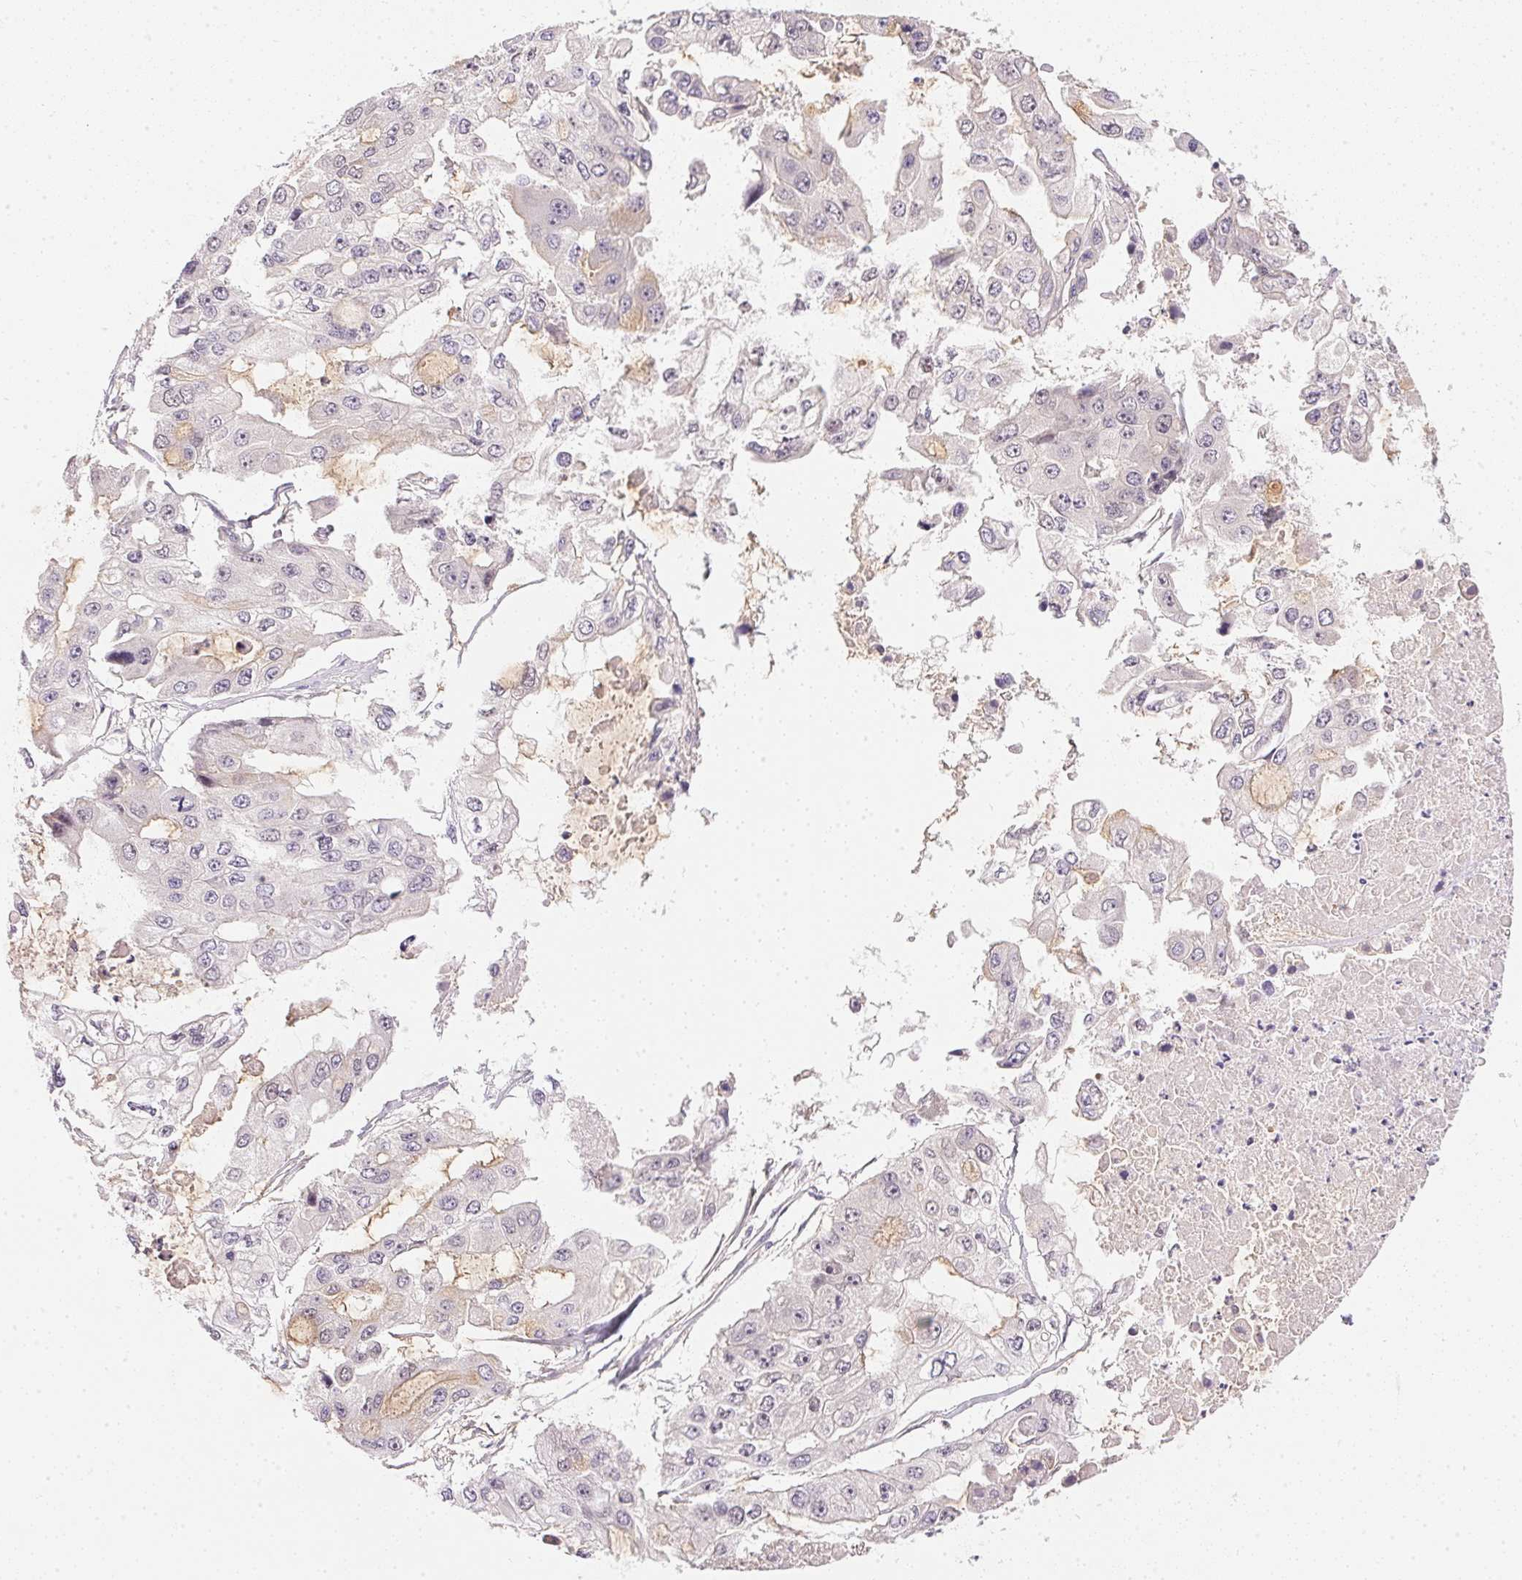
{"staining": {"intensity": "weak", "quantity": "<25%", "location": "nuclear"}, "tissue": "ovarian cancer", "cell_type": "Tumor cells", "image_type": "cancer", "snomed": [{"axis": "morphology", "description": "Cystadenocarcinoma, serous, NOS"}, {"axis": "topography", "description": "Ovary"}], "caption": "Immunohistochemistry (IHC) of human serous cystadenocarcinoma (ovarian) shows no expression in tumor cells.", "gene": "TTC23L", "patient": {"sex": "female", "age": 56}}